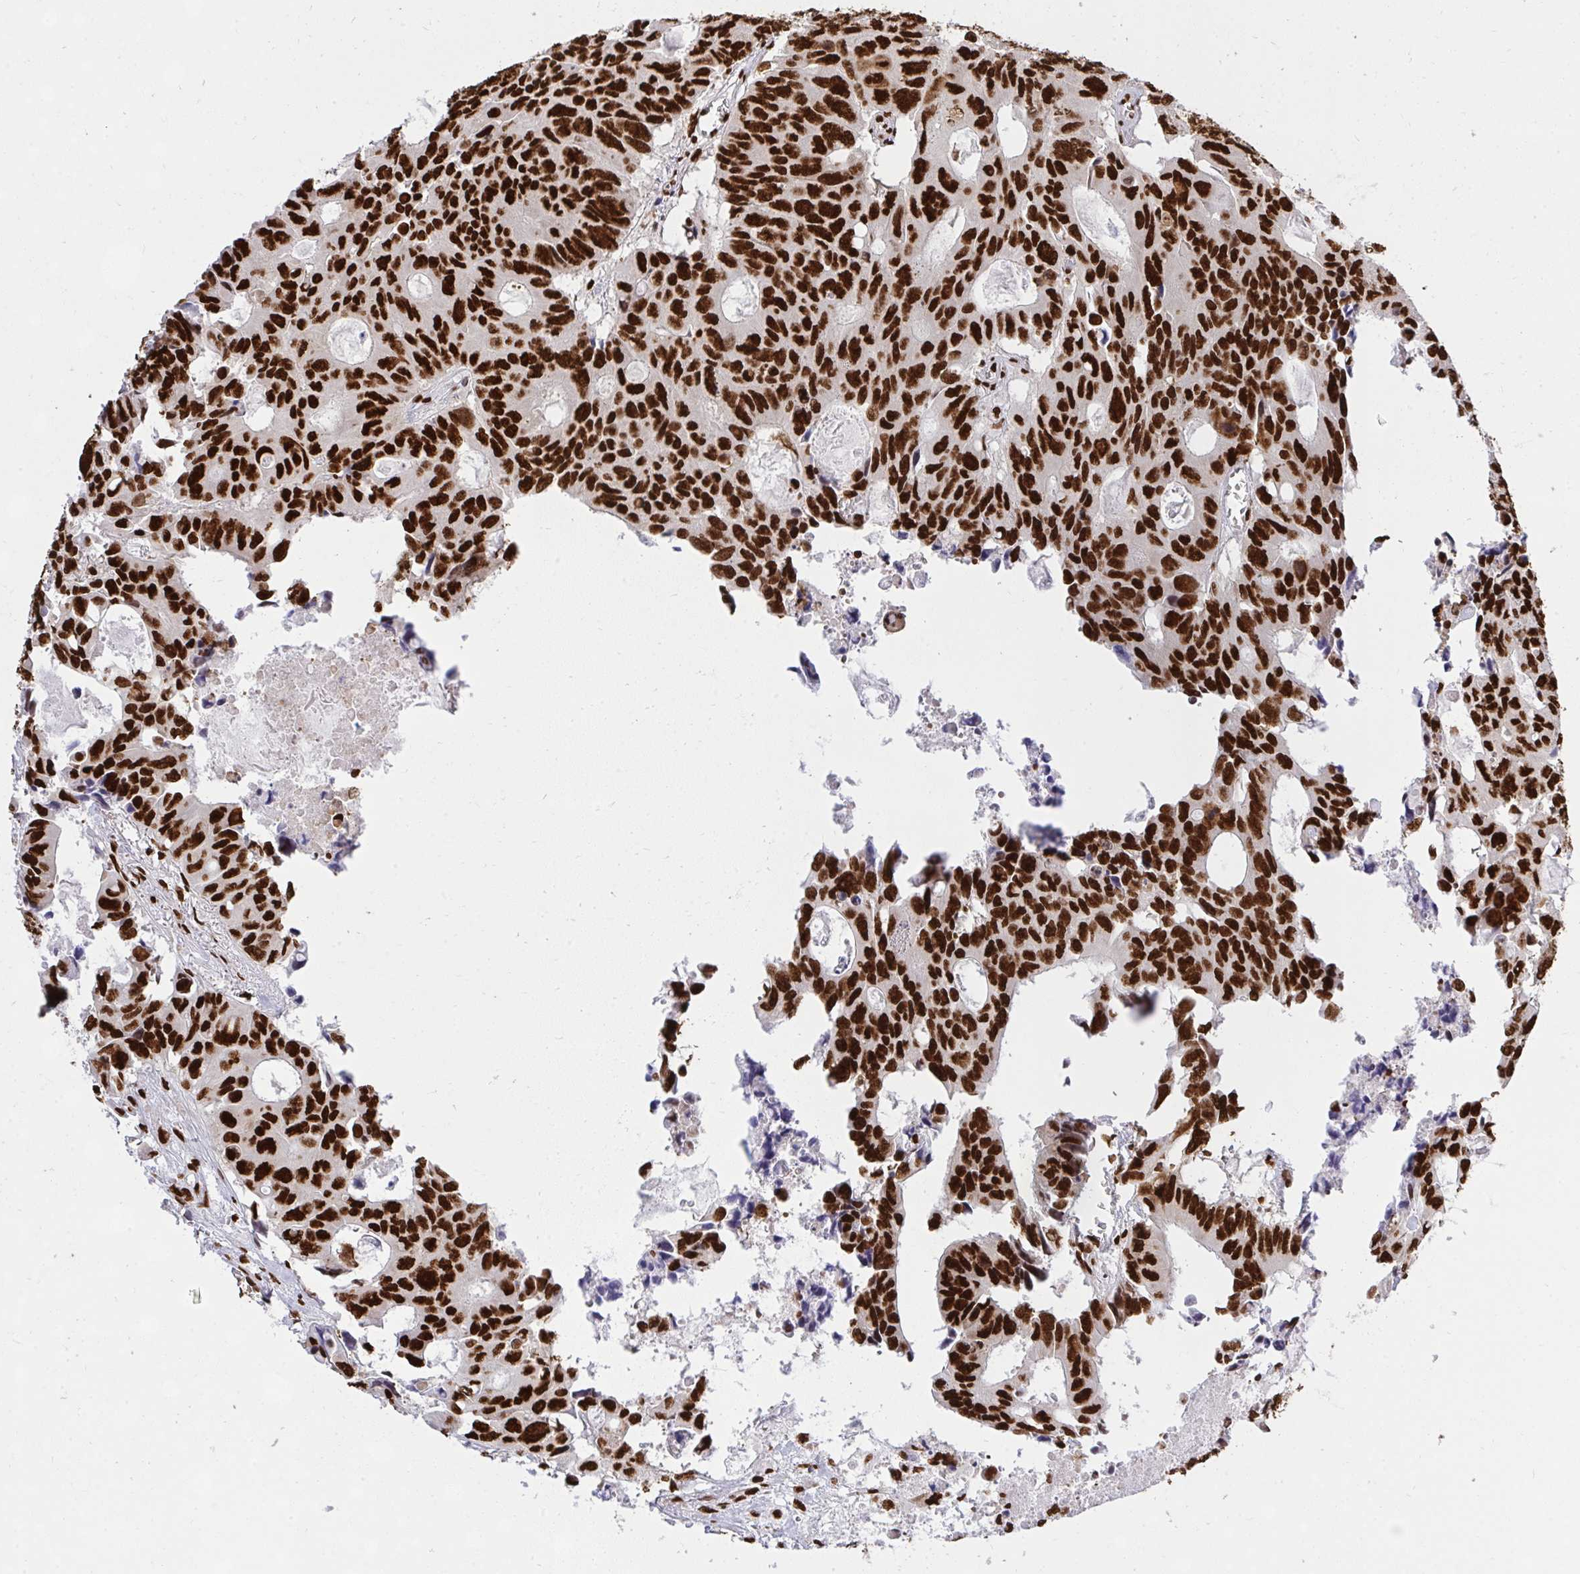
{"staining": {"intensity": "strong", "quantity": ">75%", "location": "nuclear"}, "tissue": "colorectal cancer", "cell_type": "Tumor cells", "image_type": "cancer", "snomed": [{"axis": "morphology", "description": "Adenocarcinoma, NOS"}, {"axis": "topography", "description": "Rectum"}], "caption": "Immunohistochemical staining of human colorectal cancer demonstrates high levels of strong nuclear staining in about >75% of tumor cells.", "gene": "HNRNPL", "patient": {"sex": "male", "age": 76}}